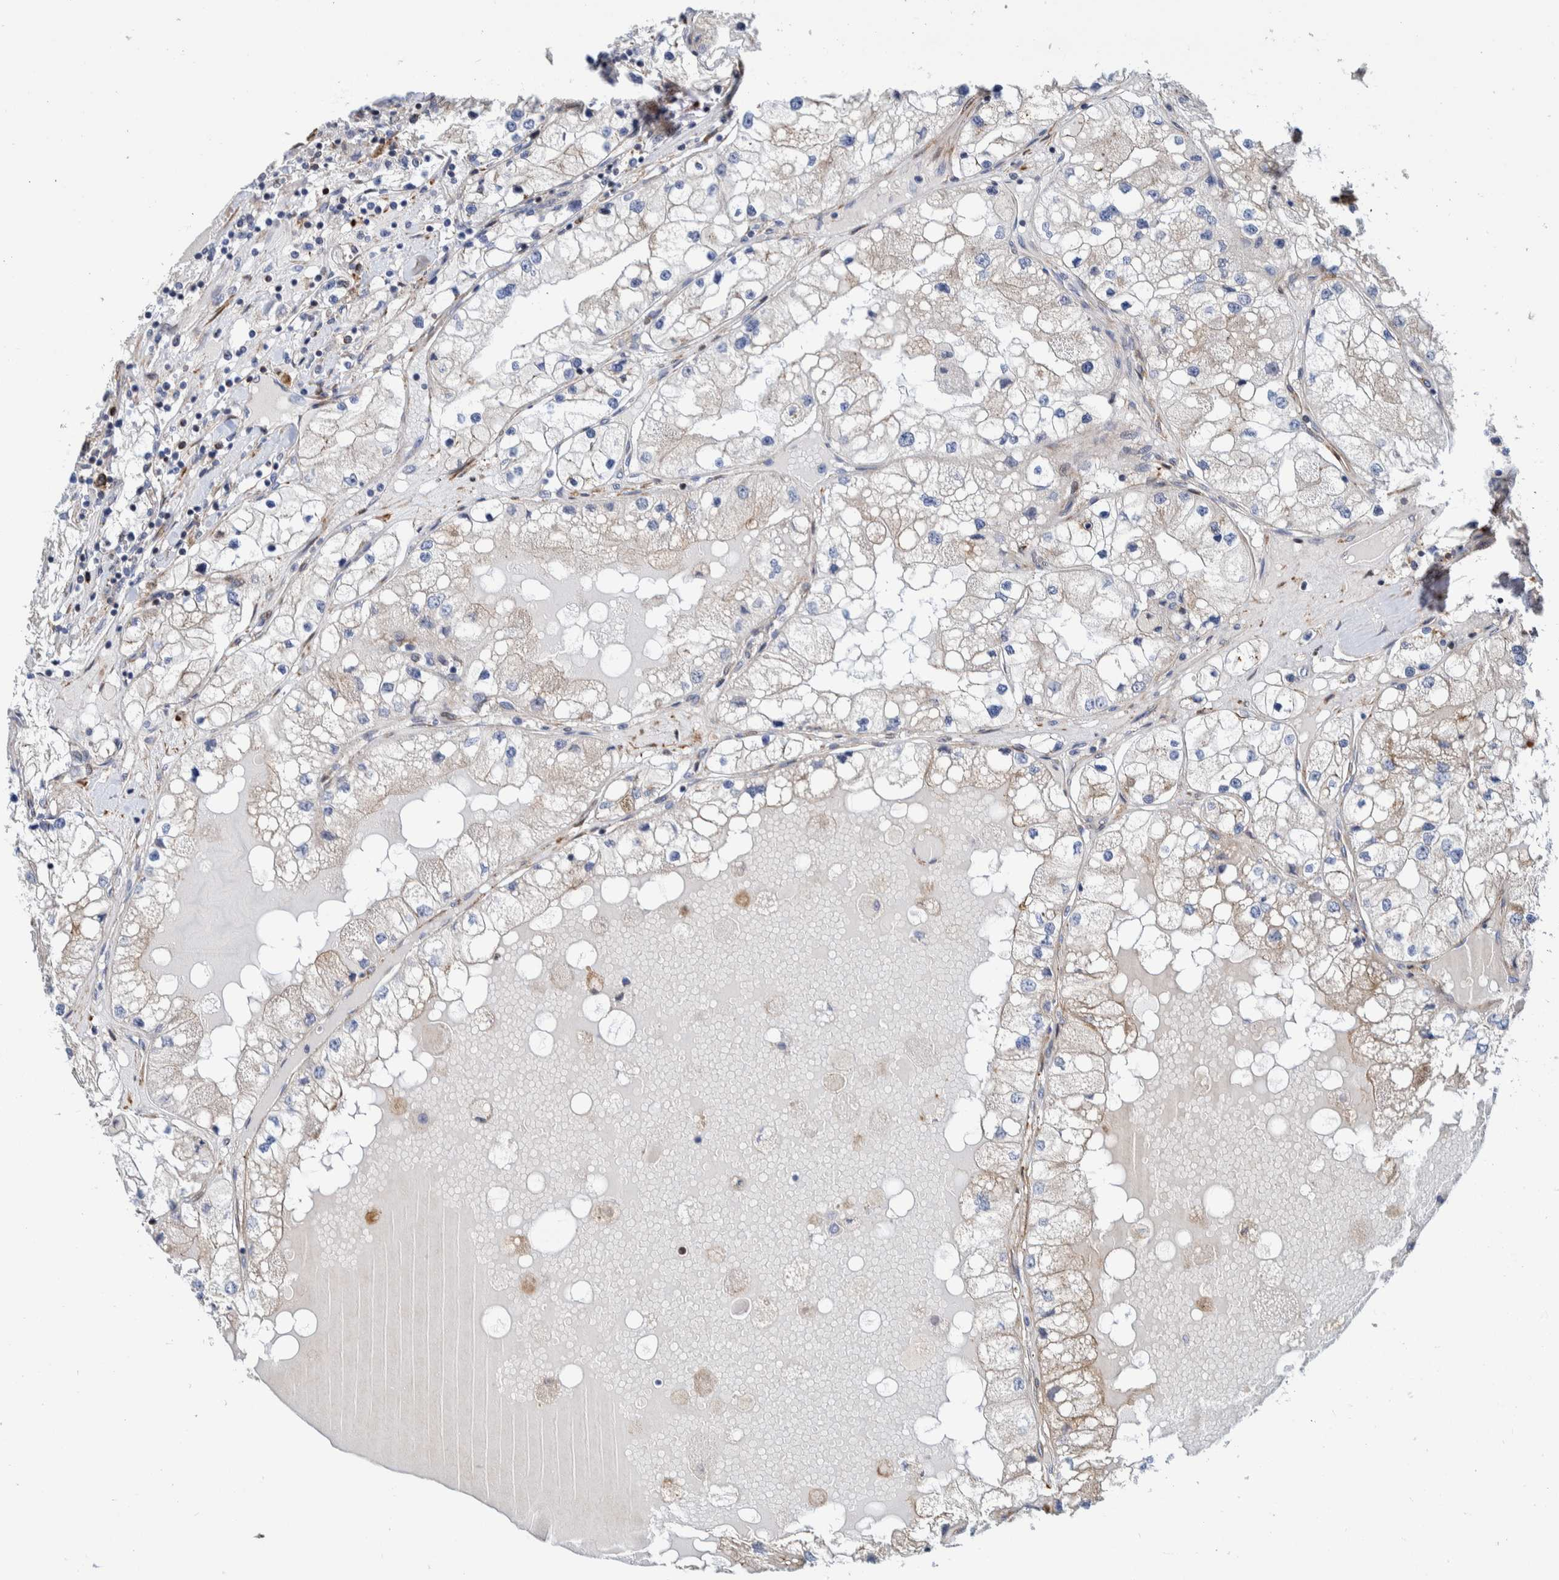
{"staining": {"intensity": "negative", "quantity": "none", "location": "none"}, "tissue": "renal cancer", "cell_type": "Tumor cells", "image_type": "cancer", "snomed": [{"axis": "morphology", "description": "Adenocarcinoma, NOS"}, {"axis": "topography", "description": "Kidney"}], "caption": "A high-resolution micrograph shows IHC staining of adenocarcinoma (renal), which shows no significant expression in tumor cells.", "gene": "CCDC57", "patient": {"sex": "male", "age": 68}}